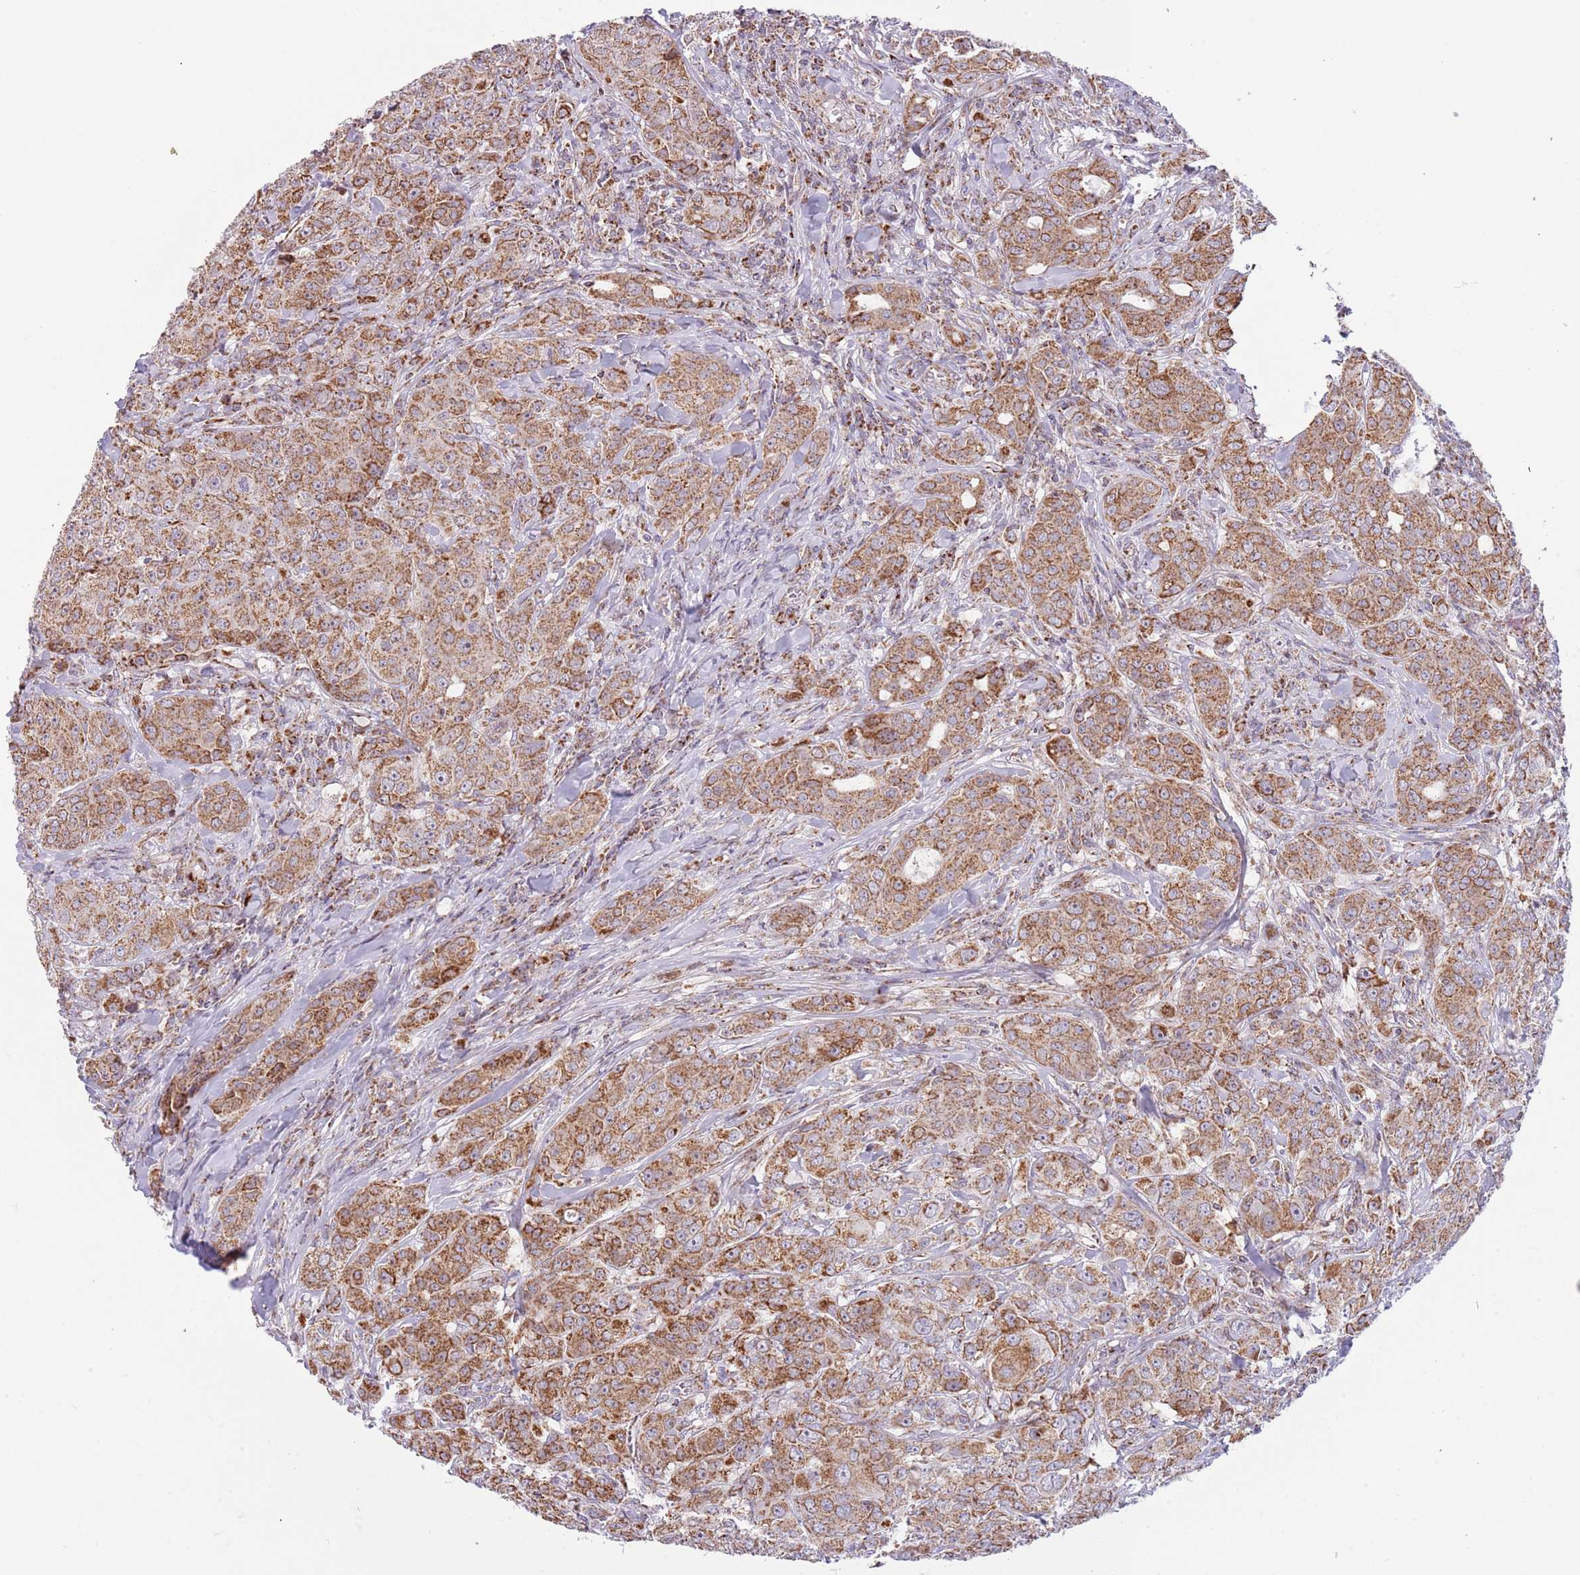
{"staining": {"intensity": "moderate", "quantity": ">75%", "location": "cytoplasmic/membranous"}, "tissue": "breast cancer", "cell_type": "Tumor cells", "image_type": "cancer", "snomed": [{"axis": "morphology", "description": "Duct carcinoma"}, {"axis": "topography", "description": "Breast"}], "caption": "A high-resolution micrograph shows IHC staining of breast intraductal carcinoma, which shows moderate cytoplasmic/membranous staining in about >75% of tumor cells. (Stains: DAB (3,3'-diaminobenzidine) in brown, nuclei in blue, Microscopy: brightfield microscopy at high magnification).", "gene": "LHX6", "patient": {"sex": "female", "age": 43}}